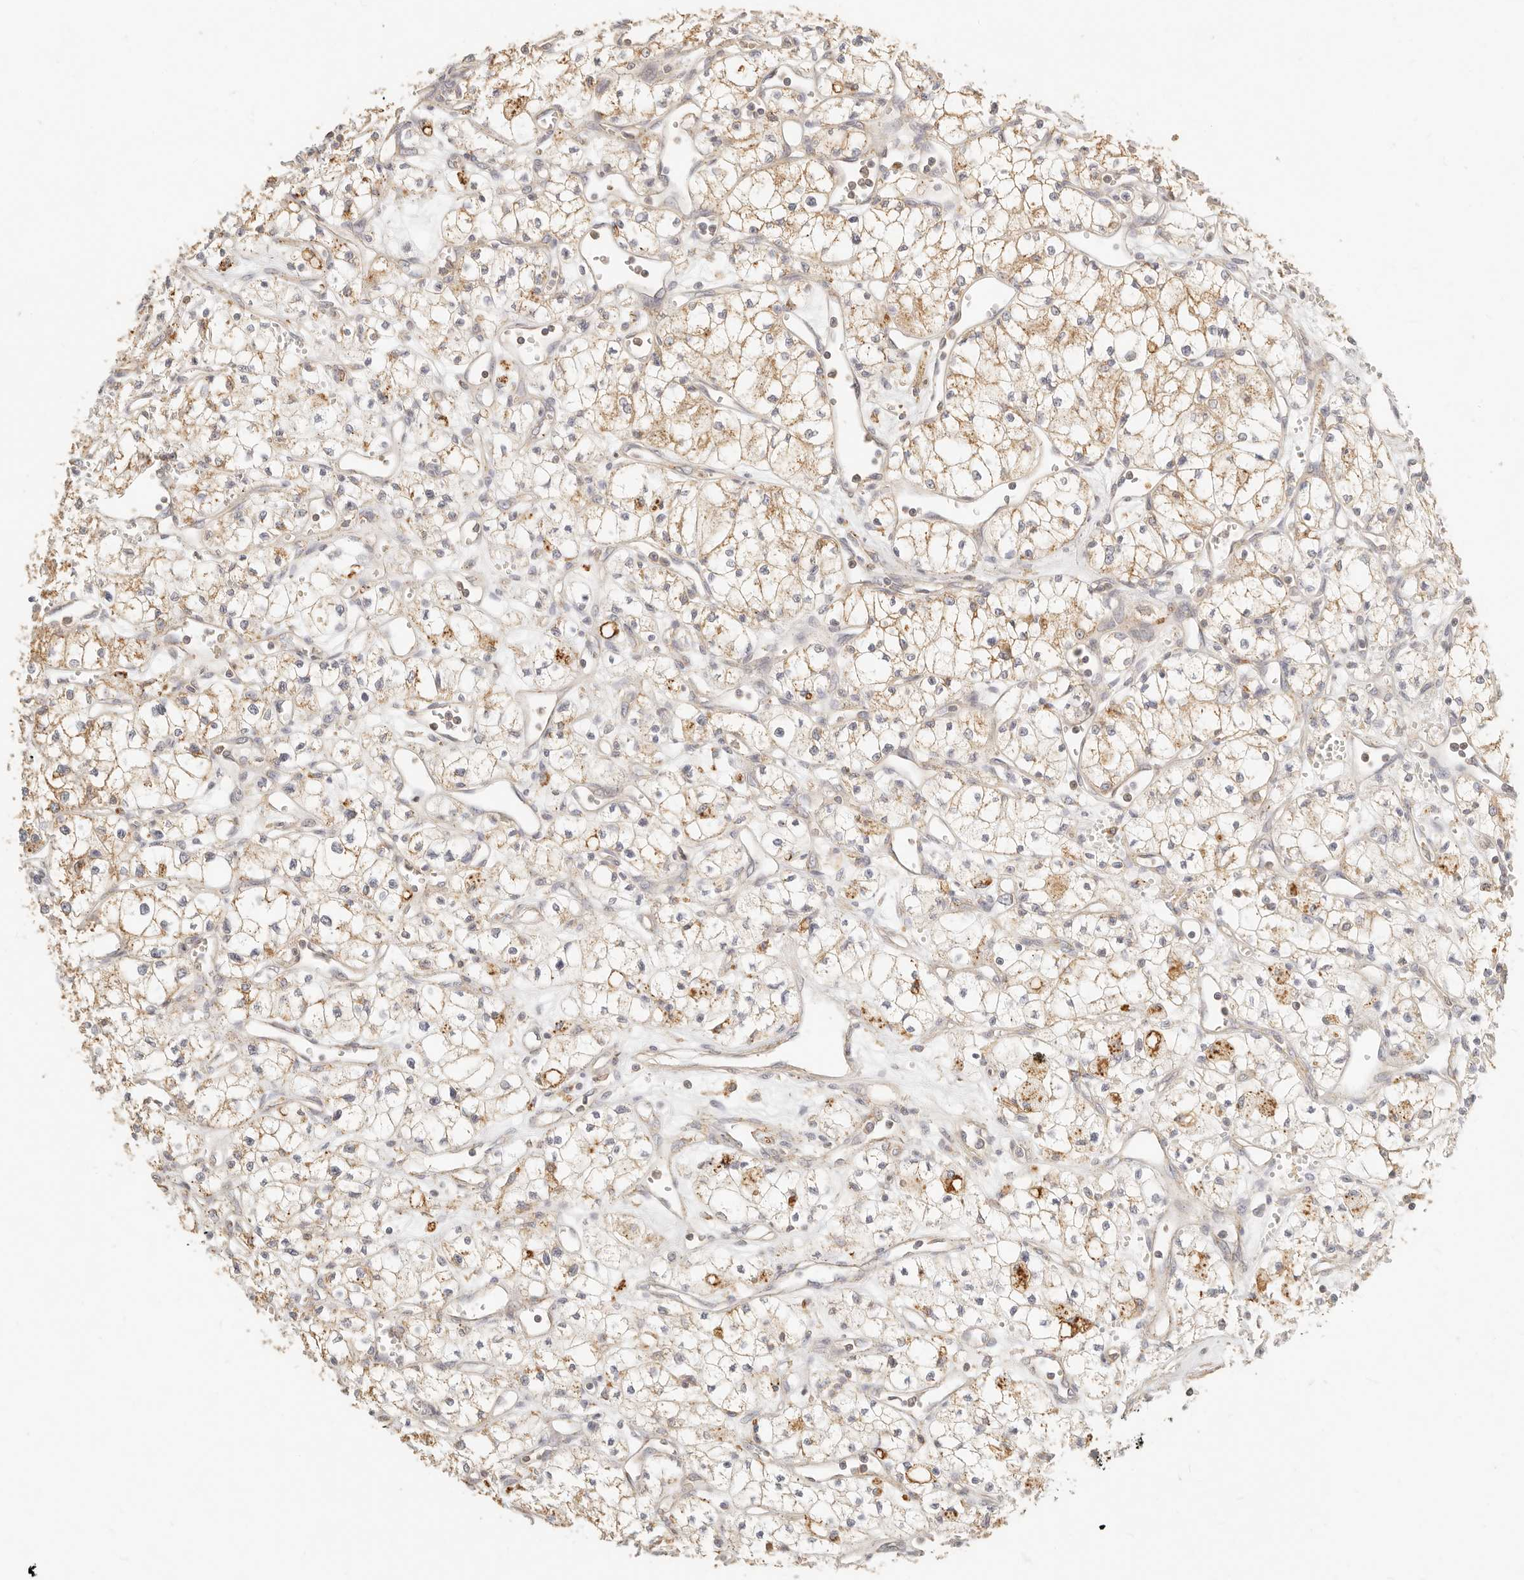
{"staining": {"intensity": "moderate", "quantity": ">75%", "location": "cytoplasmic/membranous"}, "tissue": "renal cancer", "cell_type": "Tumor cells", "image_type": "cancer", "snomed": [{"axis": "morphology", "description": "Adenocarcinoma, NOS"}, {"axis": "topography", "description": "Kidney"}], "caption": "The image demonstrates immunohistochemical staining of renal adenocarcinoma. There is moderate cytoplasmic/membranous expression is seen in approximately >75% of tumor cells.", "gene": "CNMD", "patient": {"sex": "male", "age": 59}}